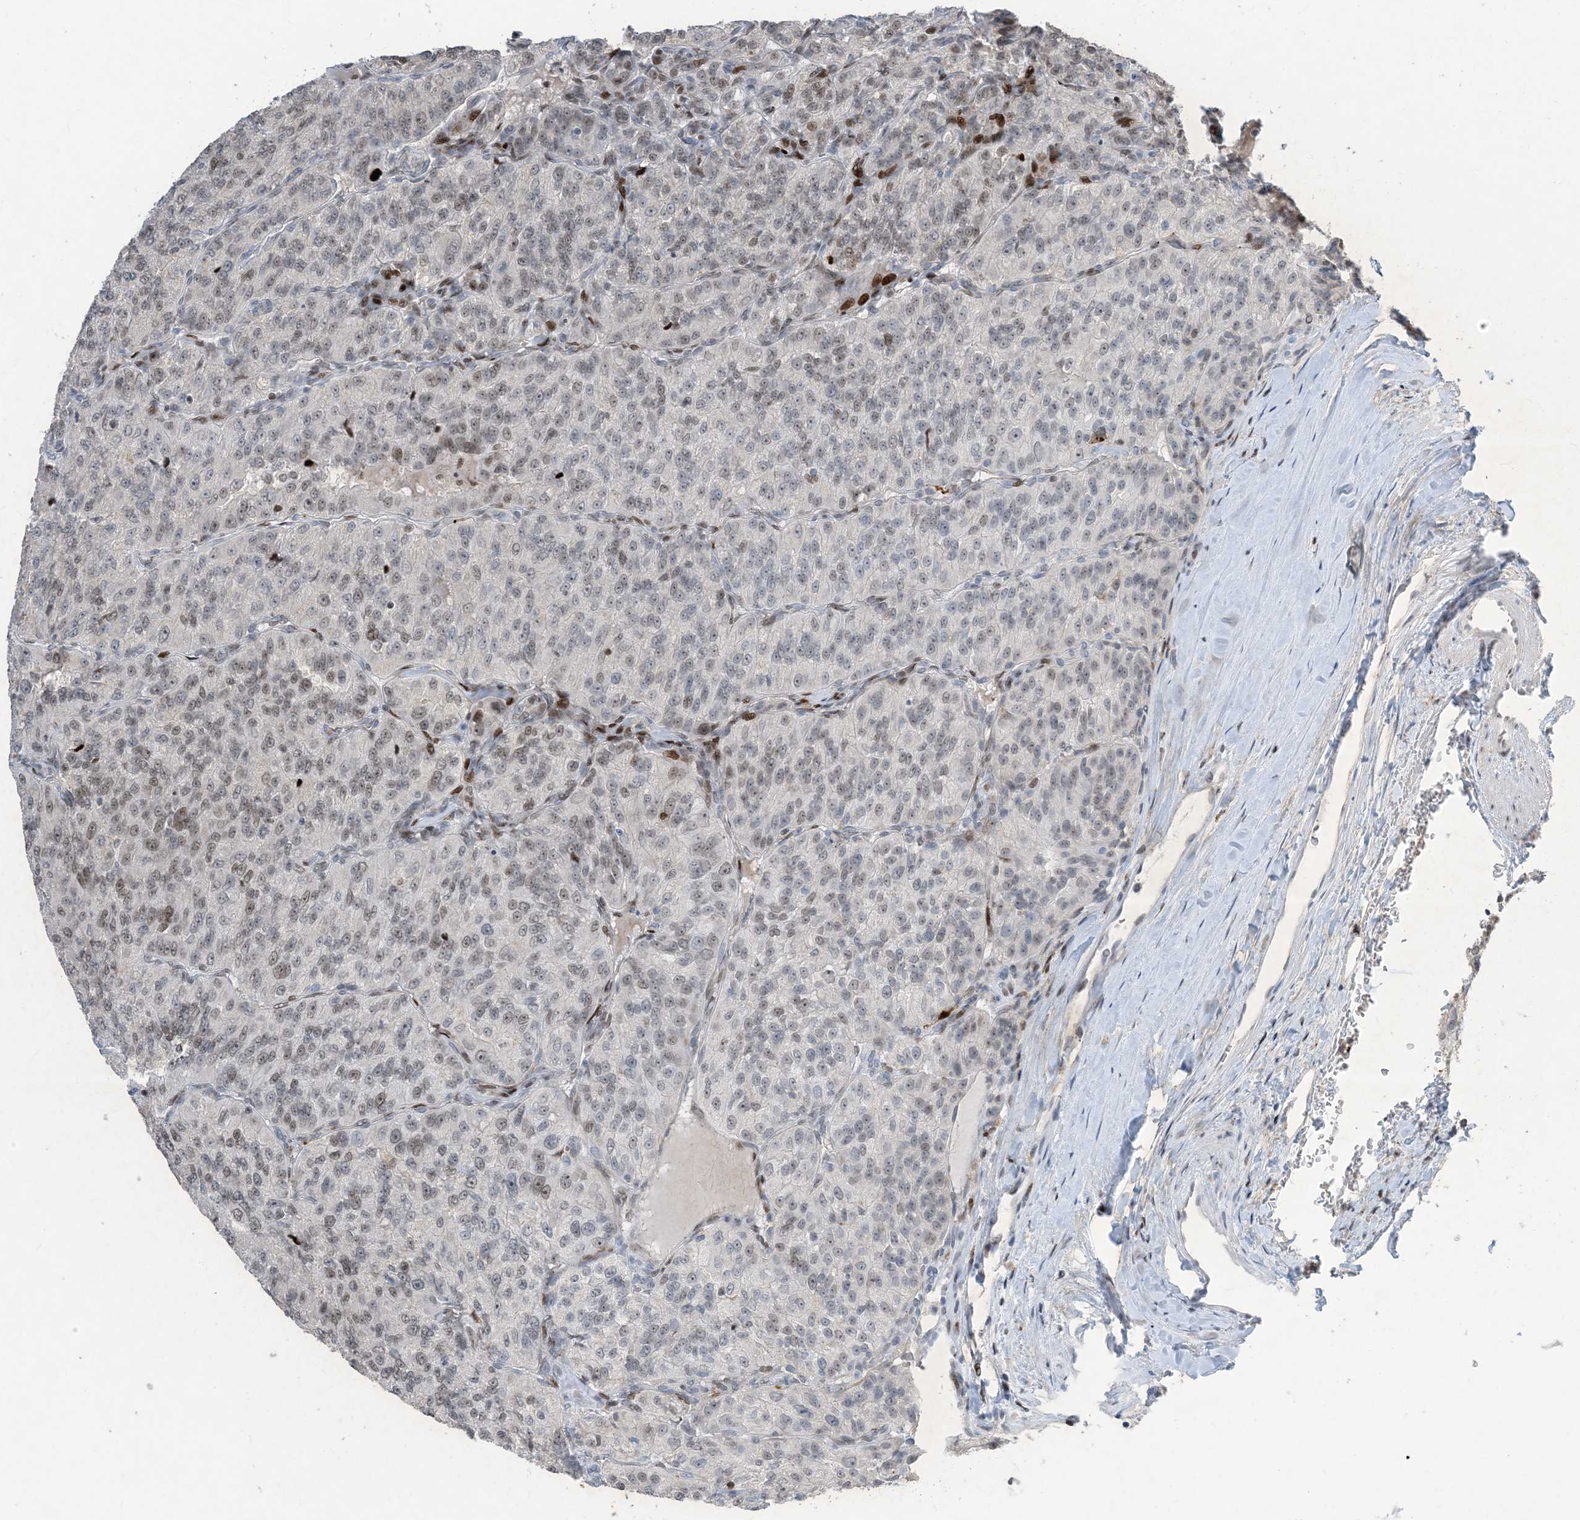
{"staining": {"intensity": "moderate", "quantity": "<25%", "location": "nuclear"}, "tissue": "renal cancer", "cell_type": "Tumor cells", "image_type": "cancer", "snomed": [{"axis": "morphology", "description": "Adenocarcinoma, NOS"}, {"axis": "topography", "description": "Kidney"}], "caption": "Immunohistochemistry (IHC) staining of renal cancer (adenocarcinoma), which shows low levels of moderate nuclear positivity in approximately <25% of tumor cells indicating moderate nuclear protein expression. The staining was performed using DAB (brown) for protein detection and nuclei were counterstained in hematoxylin (blue).", "gene": "SLC25A53", "patient": {"sex": "female", "age": 63}}